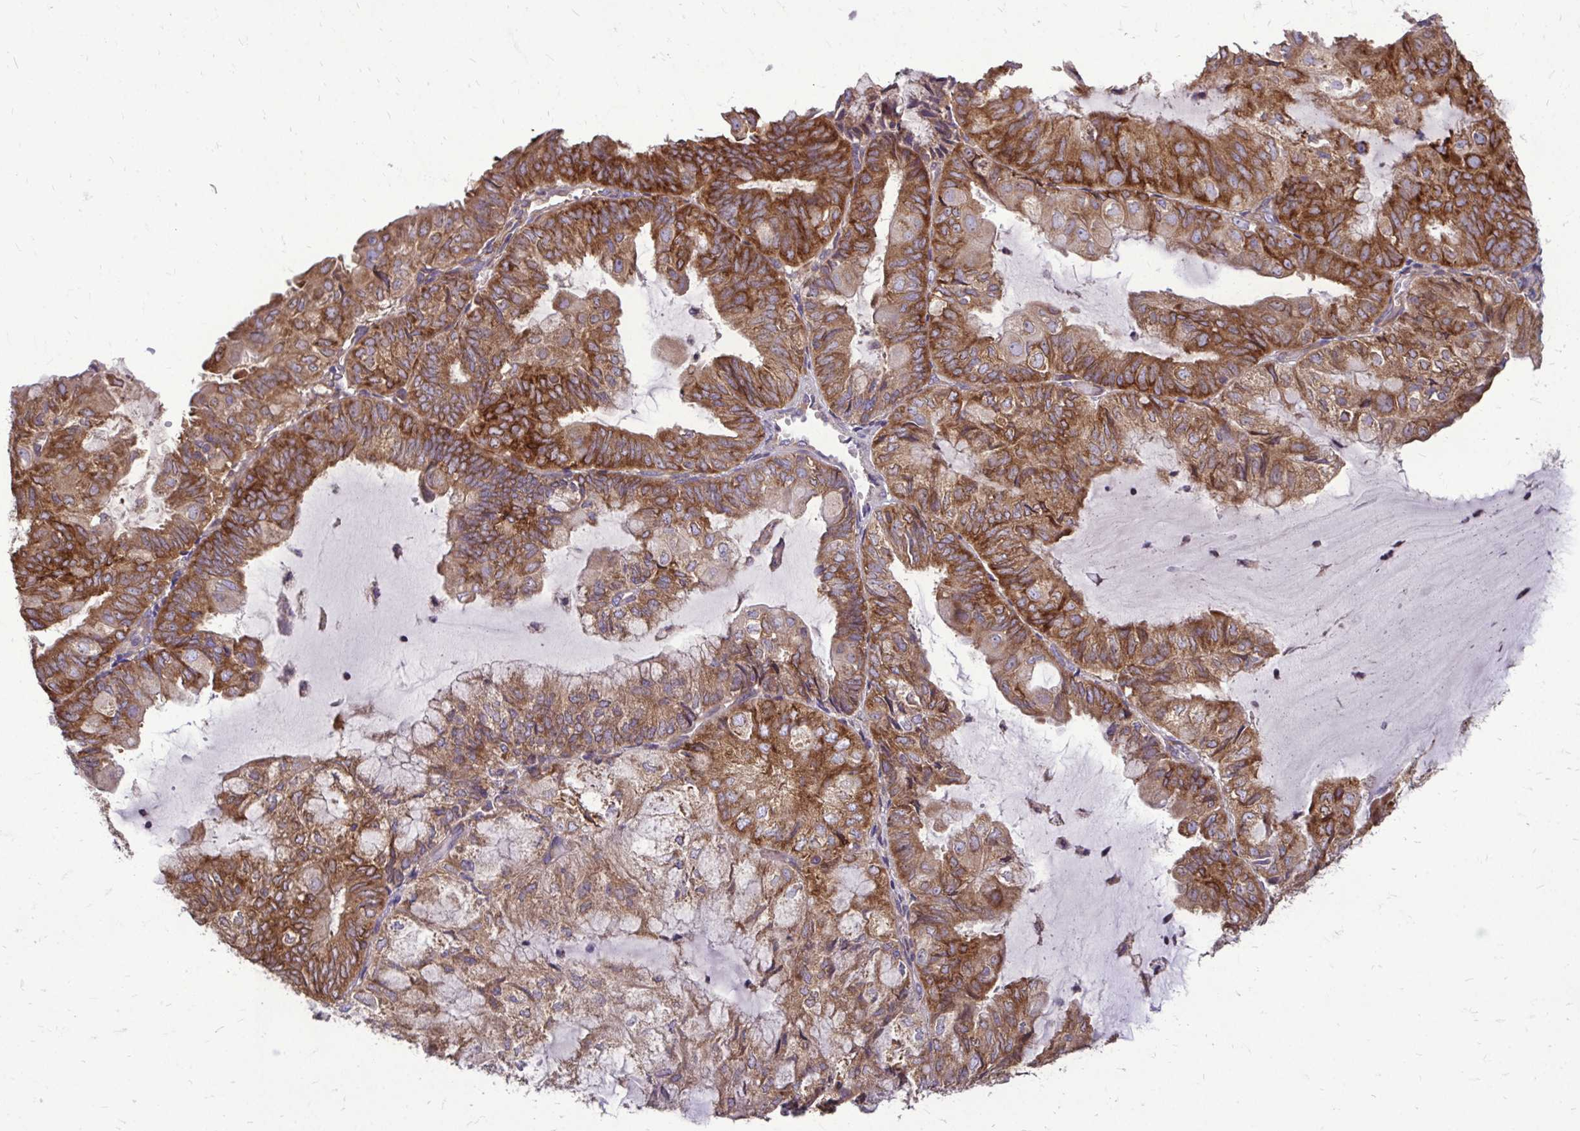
{"staining": {"intensity": "strong", "quantity": ">75%", "location": "cytoplasmic/membranous"}, "tissue": "endometrial cancer", "cell_type": "Tumor cells", "image_type": "cancer", "snomed": [{"axis": "morphology", "description": "Adenocarcinoma, NOS"}, {"axis": "topography", "description": "Endometrium"}], "caption": "Endometrial cancer (adenocarcinoma) stained with DAB immunohistochemistry shows high levels of strong cytoplasmic/membranous expression in about >75% of tumor cells.", "gene": "FMR1", "patient": {"sex": "female", "age": 81}}